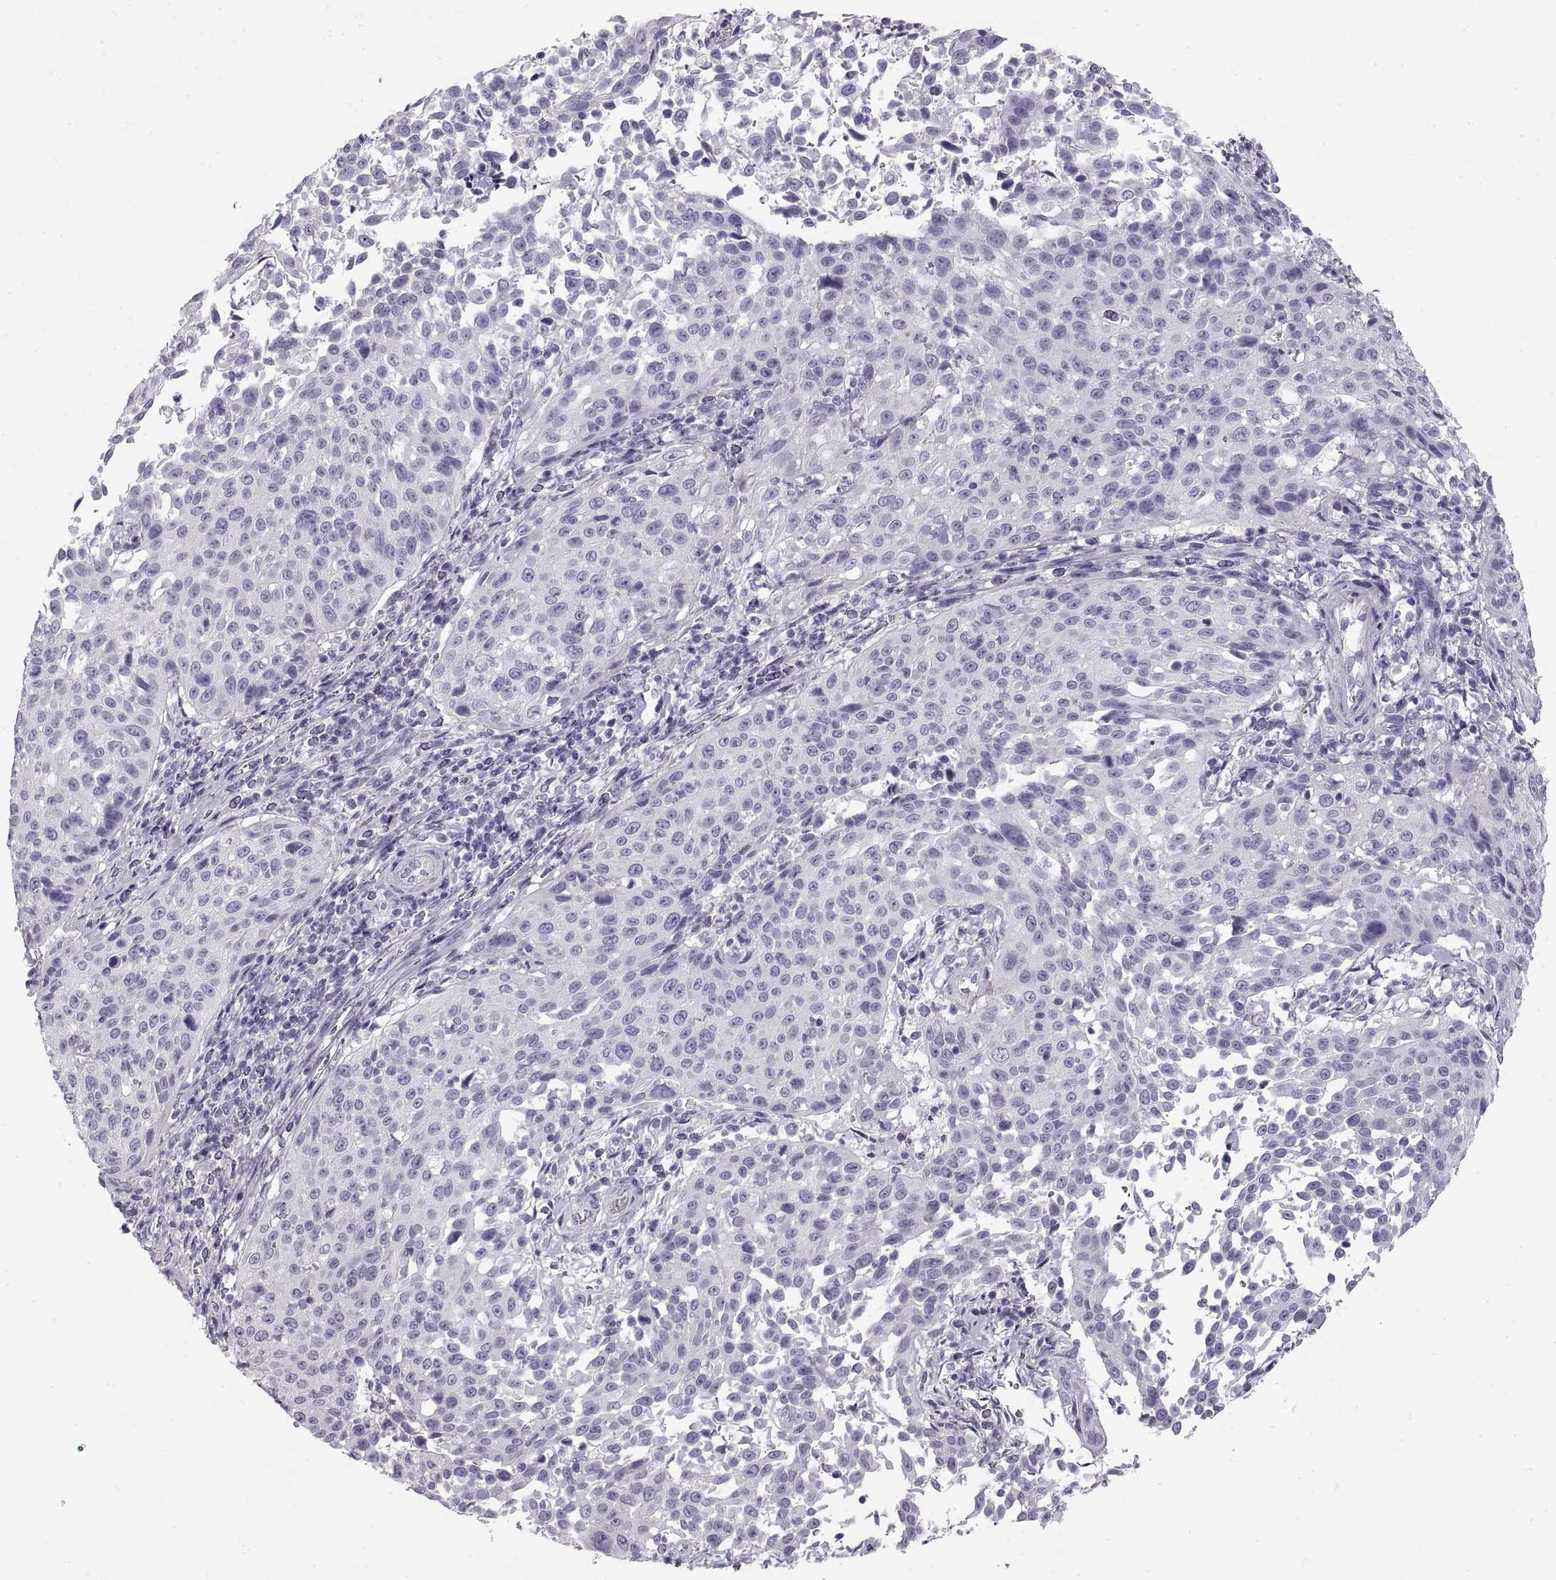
{"staining": {"intensity": "negative", "quantity": "none", "location": "none"}, "tissue": "cervical cancer", "cell_type": "Tumor cells", "image_type": "cancer", "snomed": [{"axis": "morphology", "description": "Squamous cell carcinoma, NOS"}, {"axis": "topography", "description": "Cervix"}], "caption": "IHC photomicrograph of cervical cancer stained for a protein (brown), which demonstrates no positivity in tumor cells. Nuclei are stained in blue.", "gene": "CRYAA", "patient": {"sex": "female", "age": 26}}